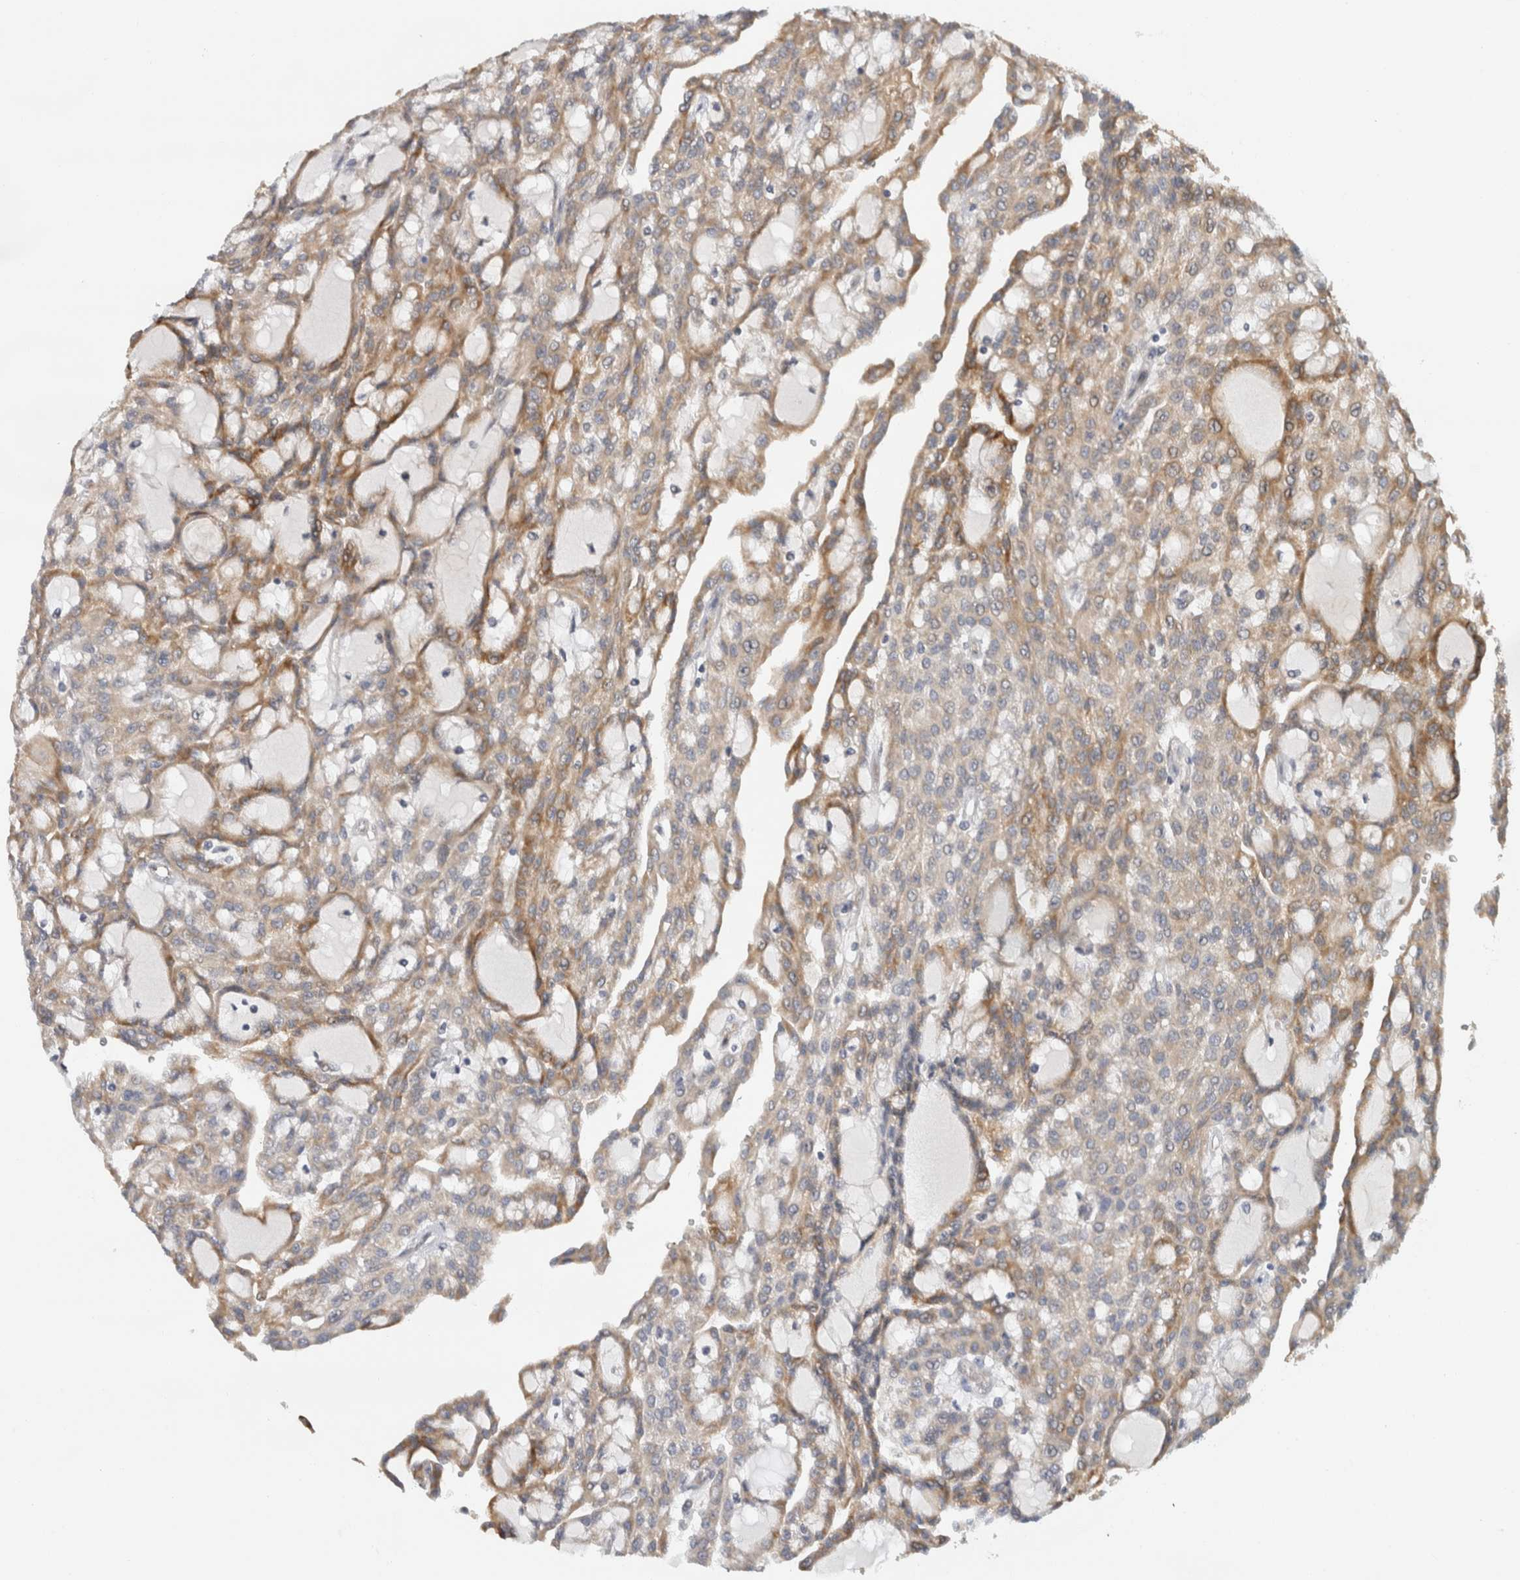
{"staining": {"intensity": "moderate", "quantity": ">75%", "location": "cytoplasmic/membranous"}, "tissue": "renal cancer", "cell_type": "Tumor cells", "image_type": "cancer", "snomed": [{"axis": "morphology", "description": "Adenocarcinoma, NOS"}, {"axis": "topography", "description": "Kidney"}], "caption": "The immunohistochemical stain highlights moderate cytoplasmic/membranous positivity in tumor cells of renal adenocarcinoma tissue. Ihc stains the protein in brown and the nuclei are stained blue.", "gene": "APOL2", "patient": {"sex": "male", "age": 63}}